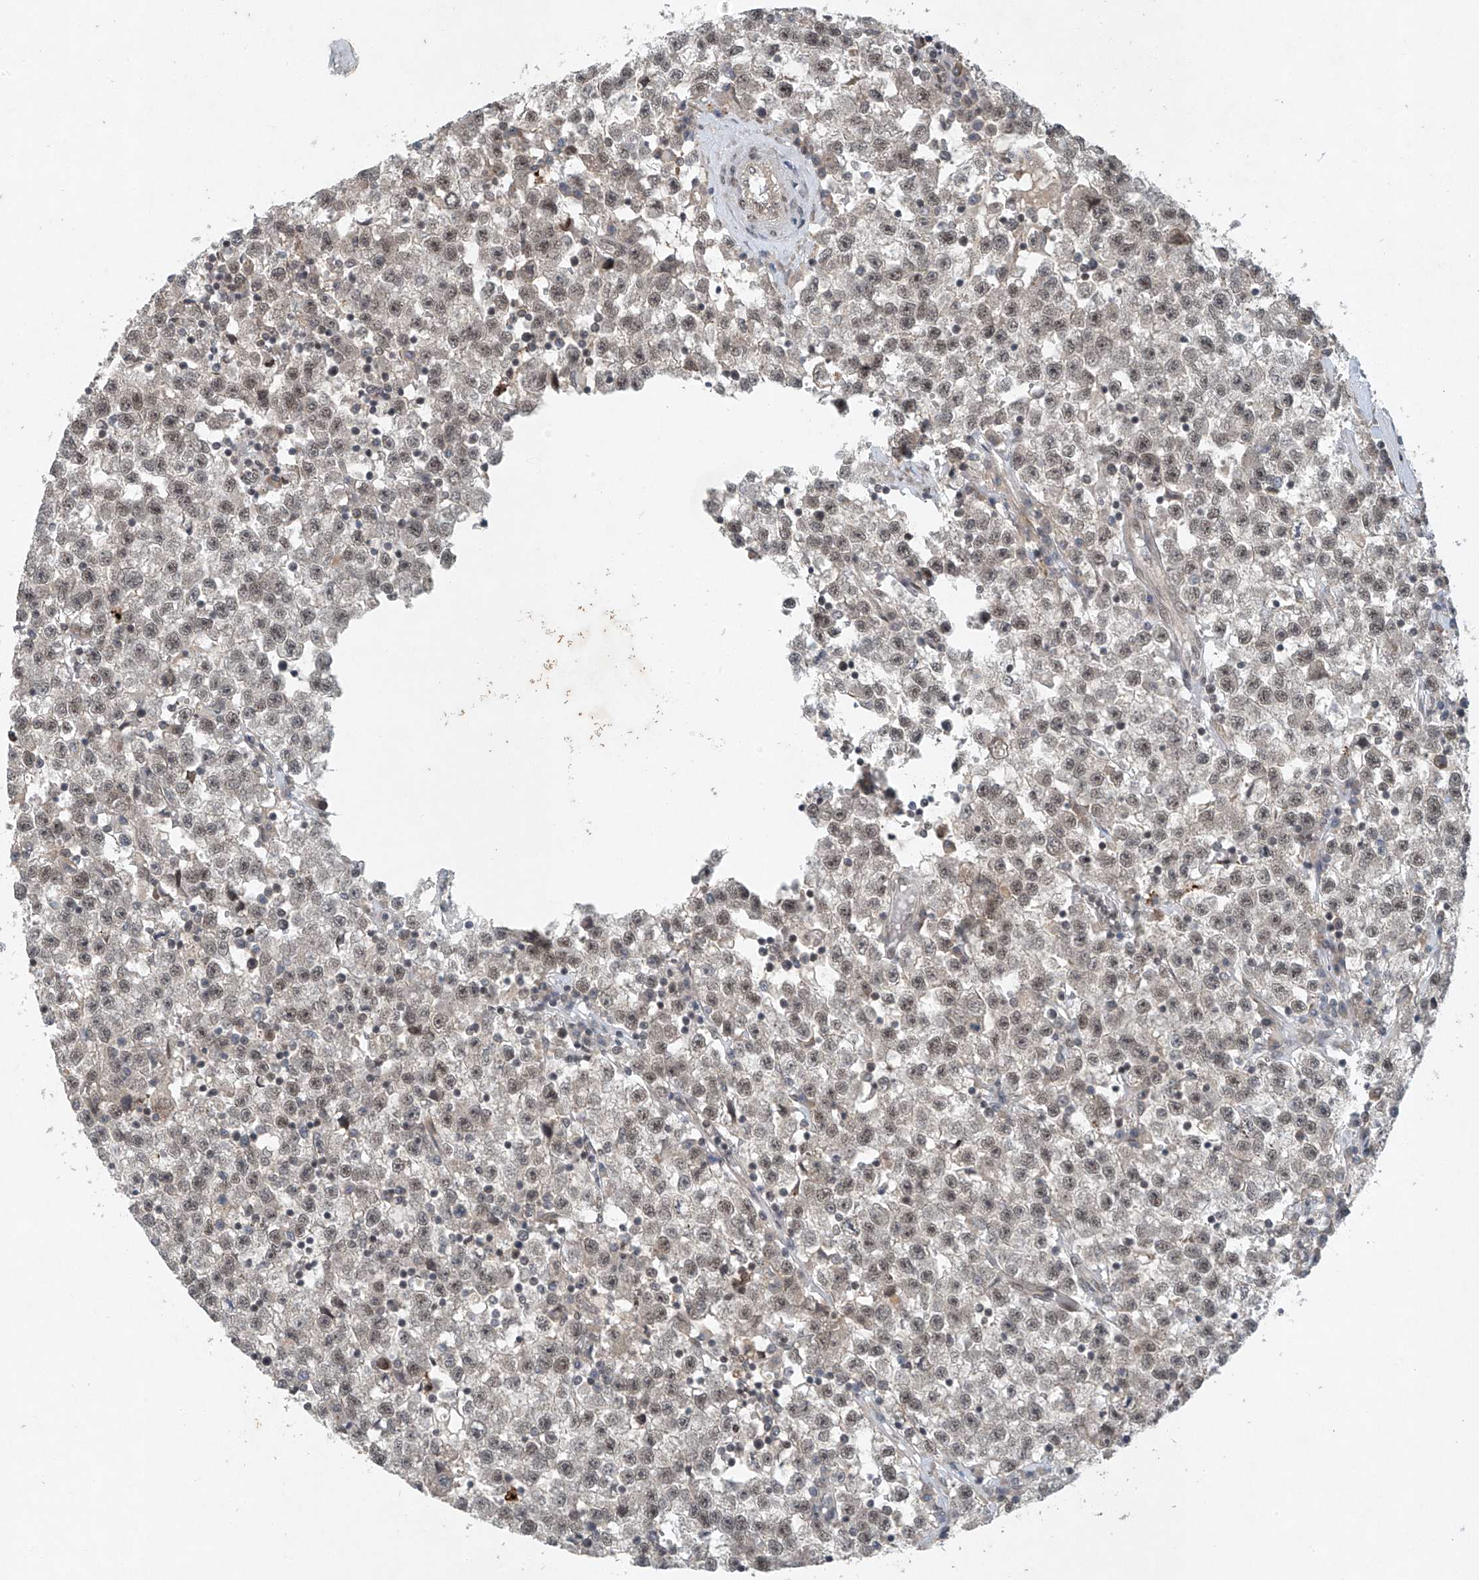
{"staining": {"intensity": "moderate", "quantity": "25%-75%", "location": "nuclear"}, "tissue": "testis cancer", "cell_type": "Tumor cells", "image_type": "cancer", "snomed": [{"axis": "morphology", "description": "Seminoma, NOS"}, {"axis": "topography", "description": "Testis"}], "caption": "Immunohistochemical staining of testis seminoma reveals medium levels of moderate nuclear expression in about 25%-75% of tumor cells.", "gene": "TAF8", "patient": {"sex": "male", "age": 22}}